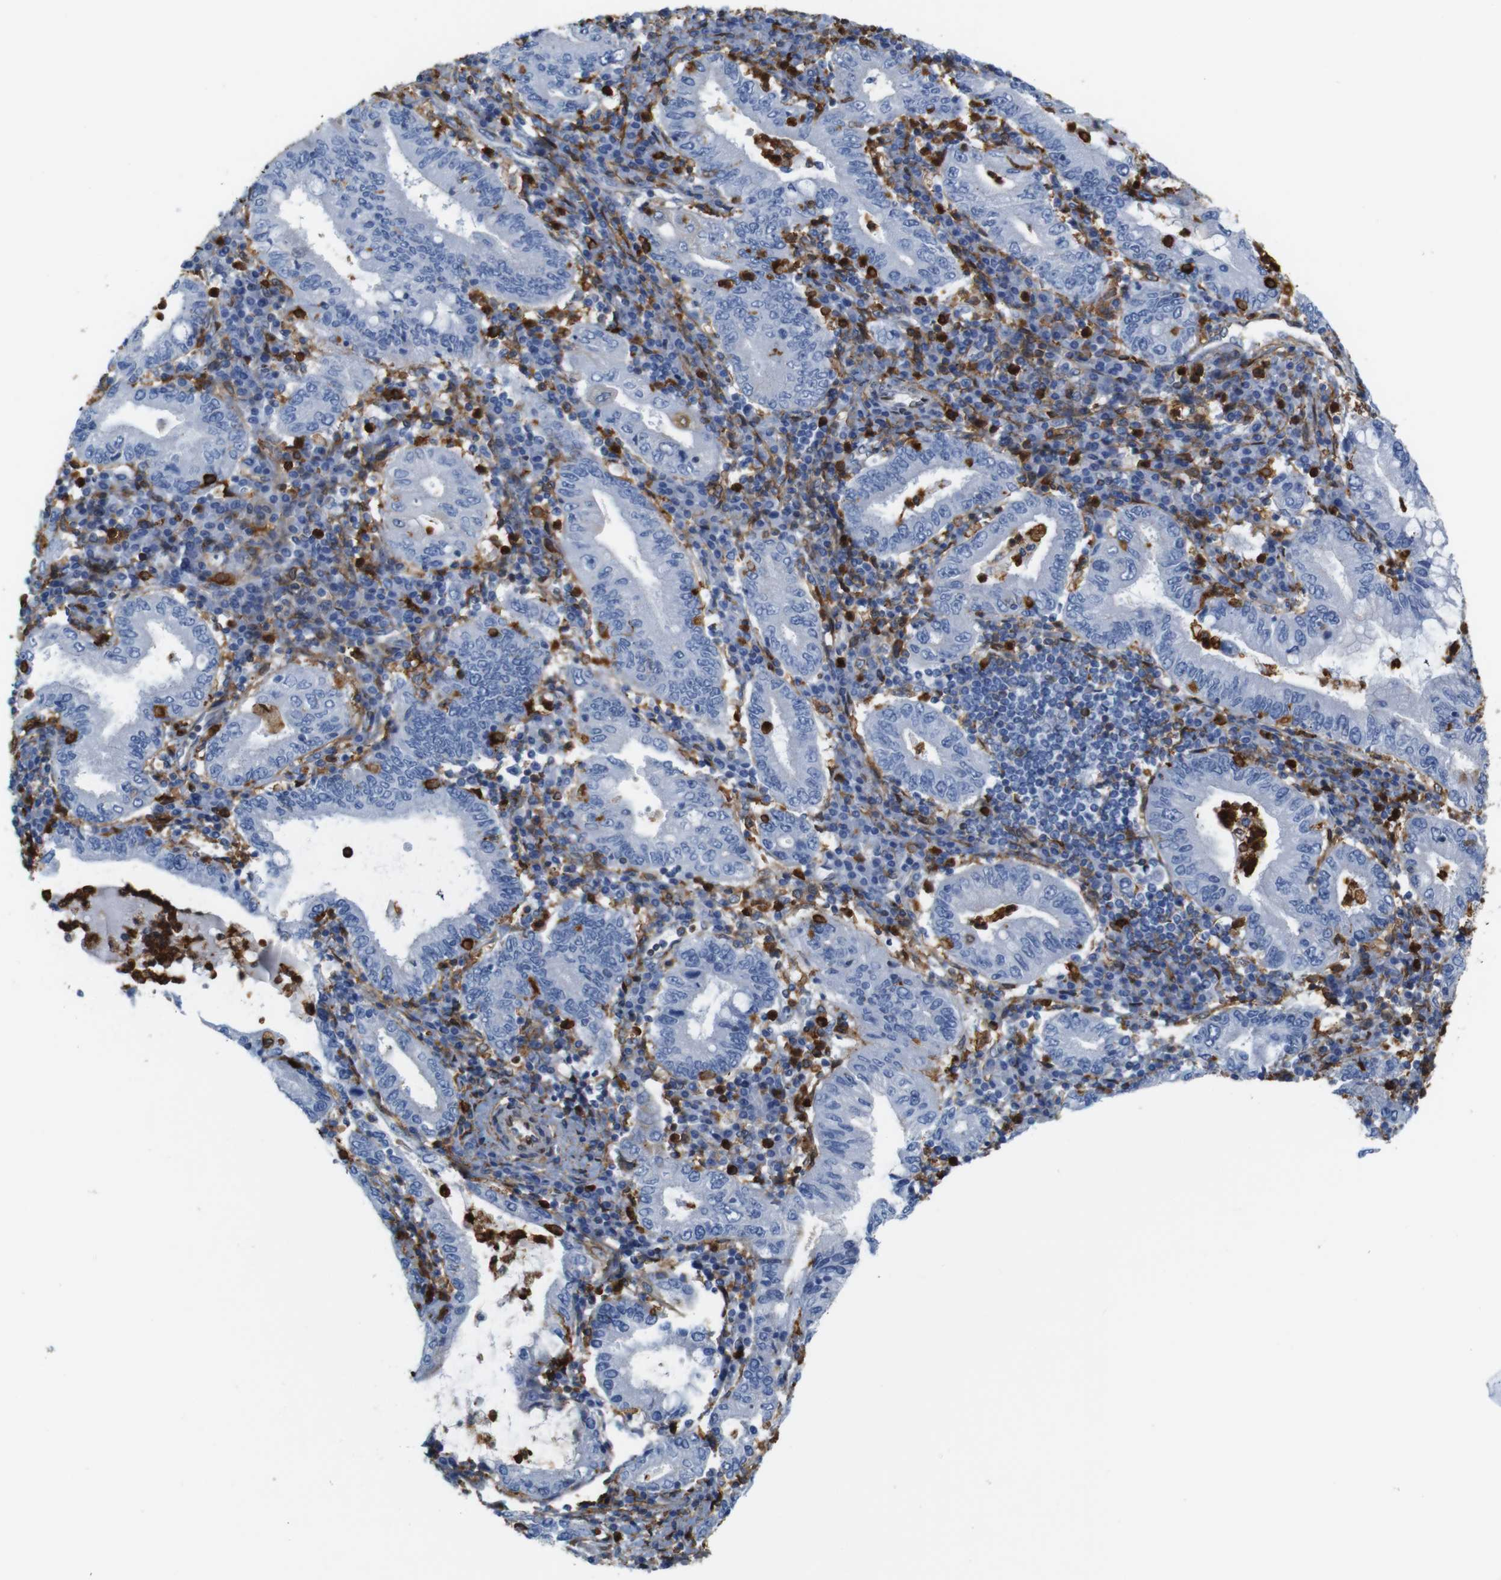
{"staining": {"intensity": "negative", "quantity": "none", "location": "none"}, "tissue": "stomach cancer", "cell_type": "Tumor cells", "image_type": "cancer", "snomed": [{"axis": "morphology", "description": "Normal tissue, NOS"}, {"axis": "morphology", "description": "Adenocarcinoma, NOS"}, {"axis": "topography", "description": "Esophagus"}, {"axis": "topography", "description": "Stomach, upper"}, {"axis": "topography", "description": "Peripheral nerve tissue"}], "caption": "The immunohistochemistry (IHC) histopathology image has no significant staining in tumor cells of adenocarcinoma (stomach) tissue. (Brightfield microscopy of DAB IHC at high magnification).", "gene": "ANXA1", "patient": {"sex": "male", "age": 62}}